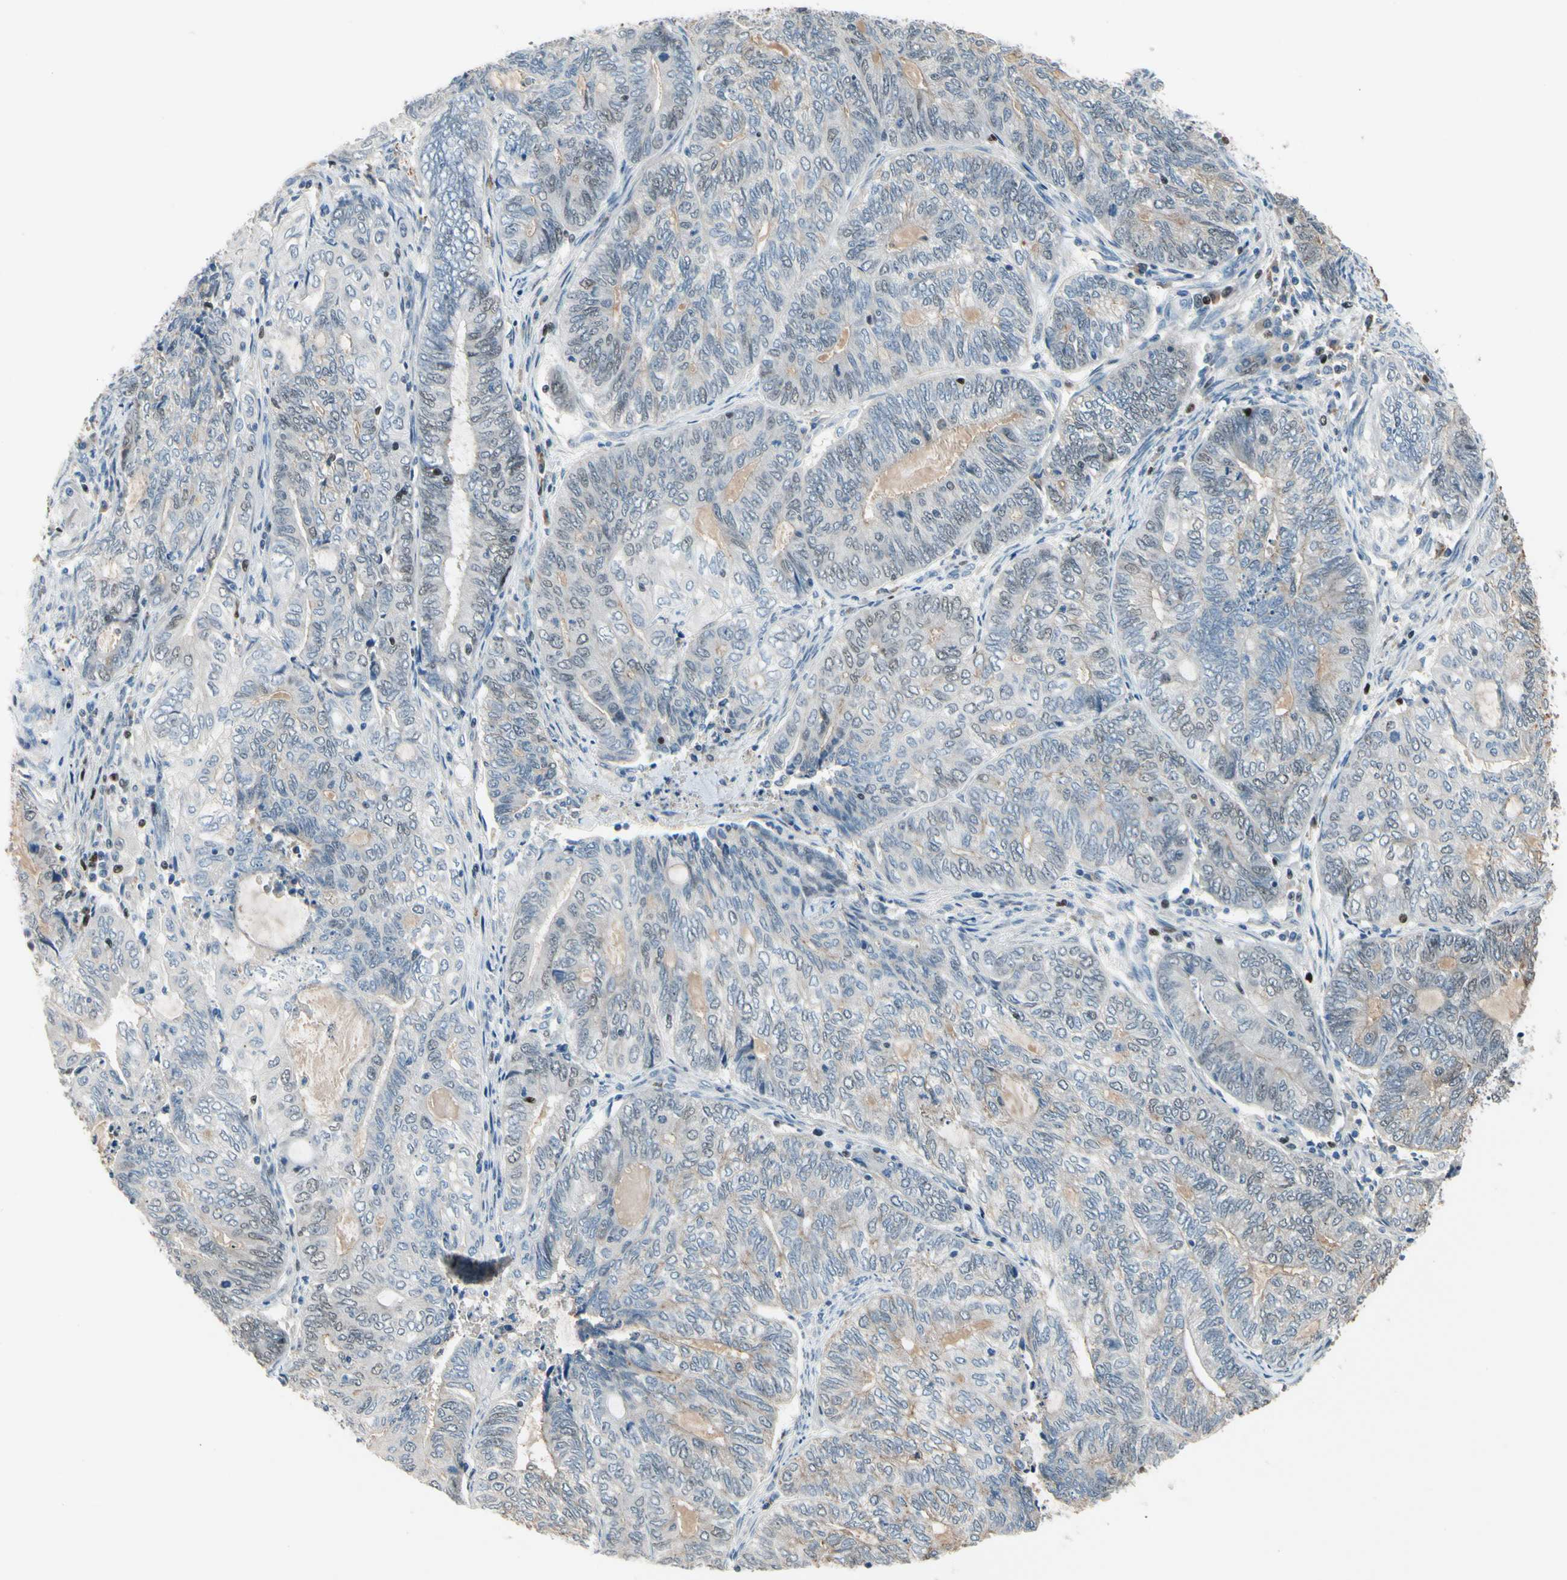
{"staining": {"intensity": "weak", "quantity": "<25%", "location": "cytoplasmic/membranous"}, "tissue": "endometrial cancer", "cell_type": "Tumor cells", "image_type": "cancer", "snomed": [{"axis": "morphology", "description": "Adenocarcinoma, NOS"}, {"axis": "topography", "description": "Uterus"}, {"axis": "topography", "description": "Endometrium"}], "caption": "Immunohistochemistry (IHC) micrograph of neoplastic tissue: human endometrial adenocarcinoma stained with DAB (3,3'-diaminobenzidine) shows no significant protein positivity in tumor cells.", "gene": "ZKSCAN4", "patient": {"sex": "female", "age": 70}}